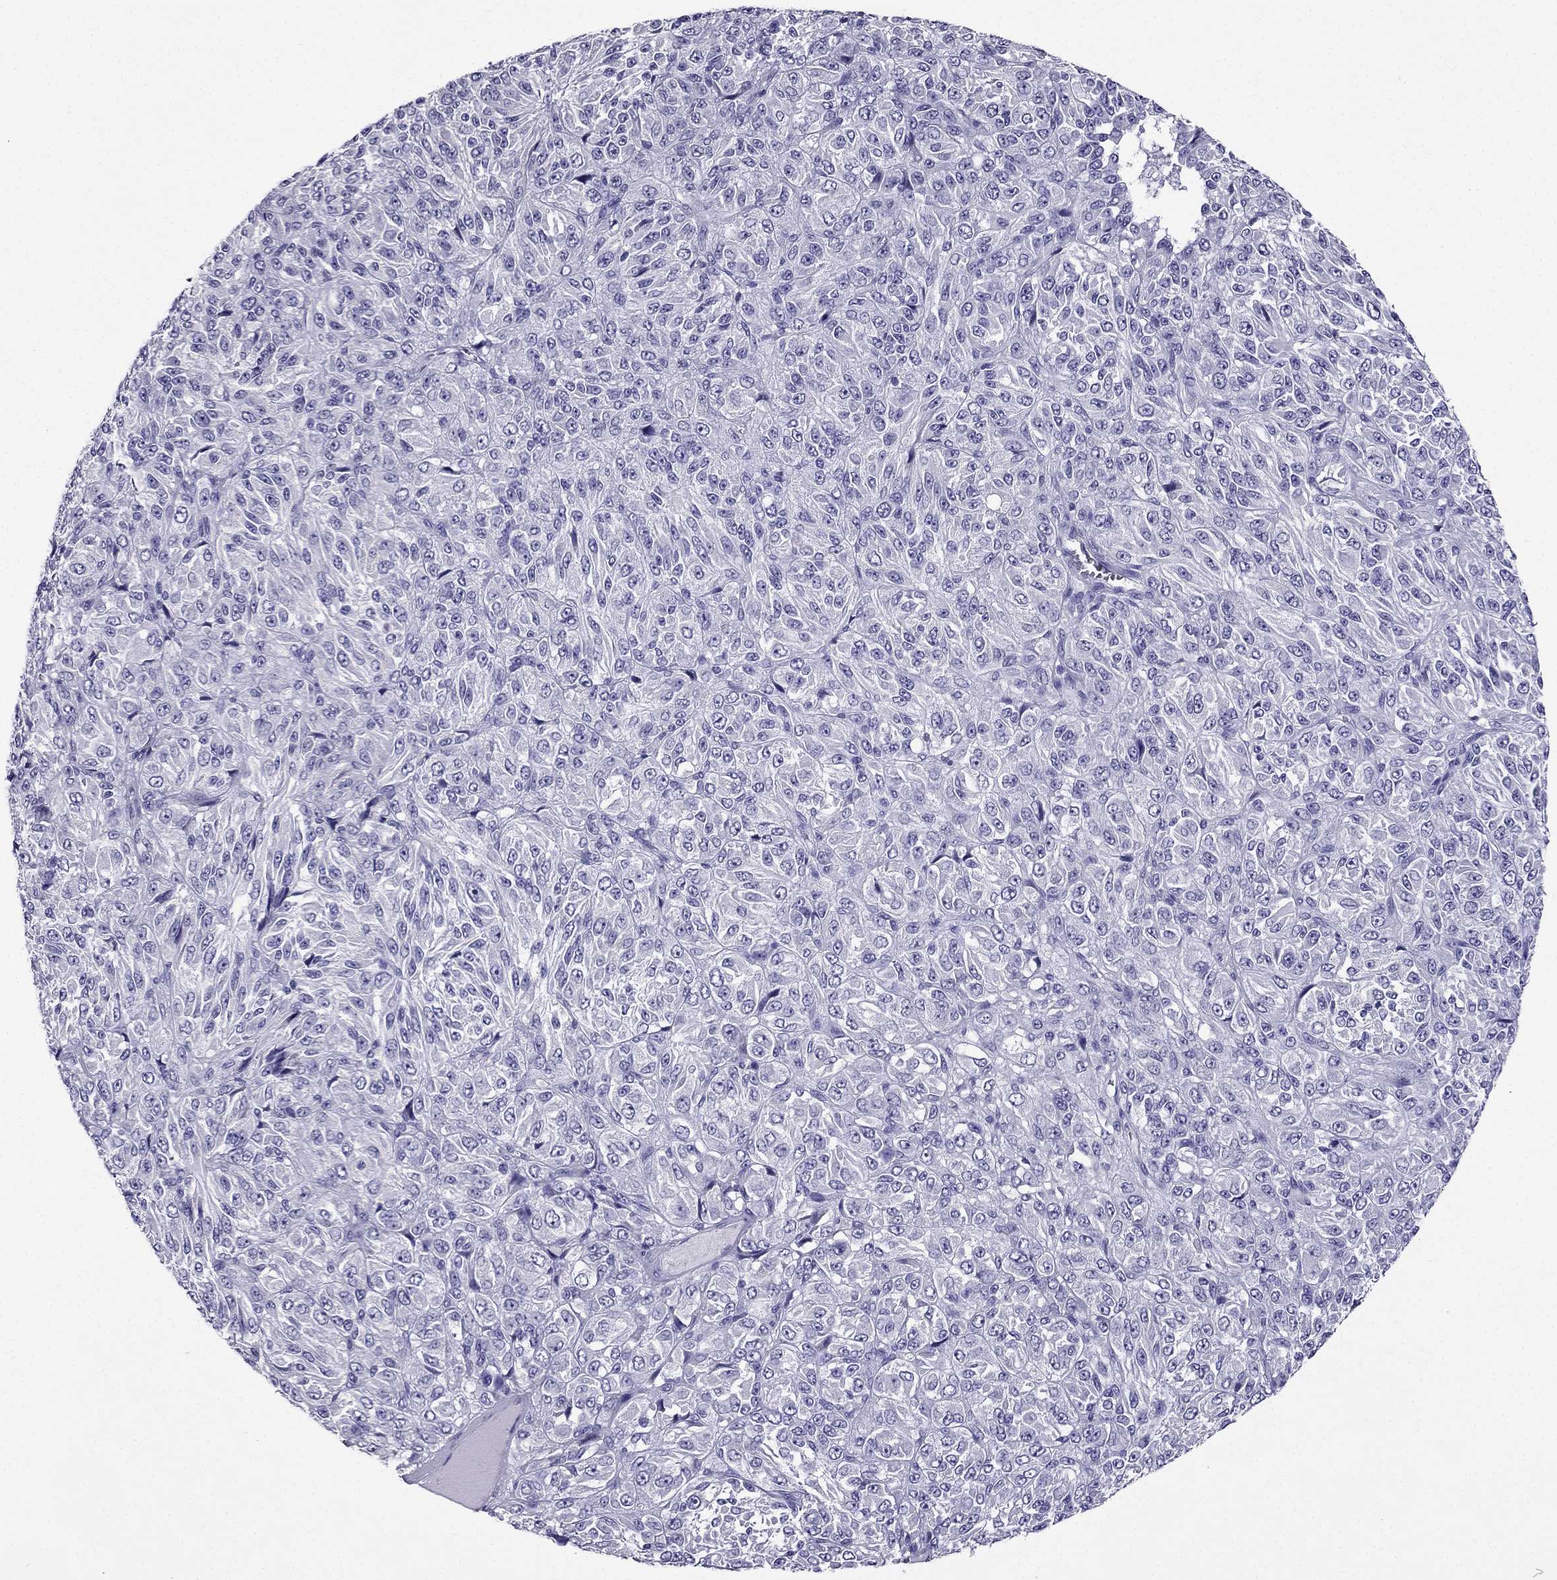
{"staining": {"intensity": "negative", "quantity": "none", "location": "none"}, "tissue": "melanoma", "cell_type": "Tumor cells", "image_type": "cancer", "snomed": [{"axis": "morphology", "description": "Malignant melanoma, Metastatic site"}, {"axis": "topography", "description": "Brain"}], "caption": "A histopathology image of human melanoma is negative for staining in tumor cells.", "gene": "ZNF541", "patient": {"sex": "female", "age": 56}}